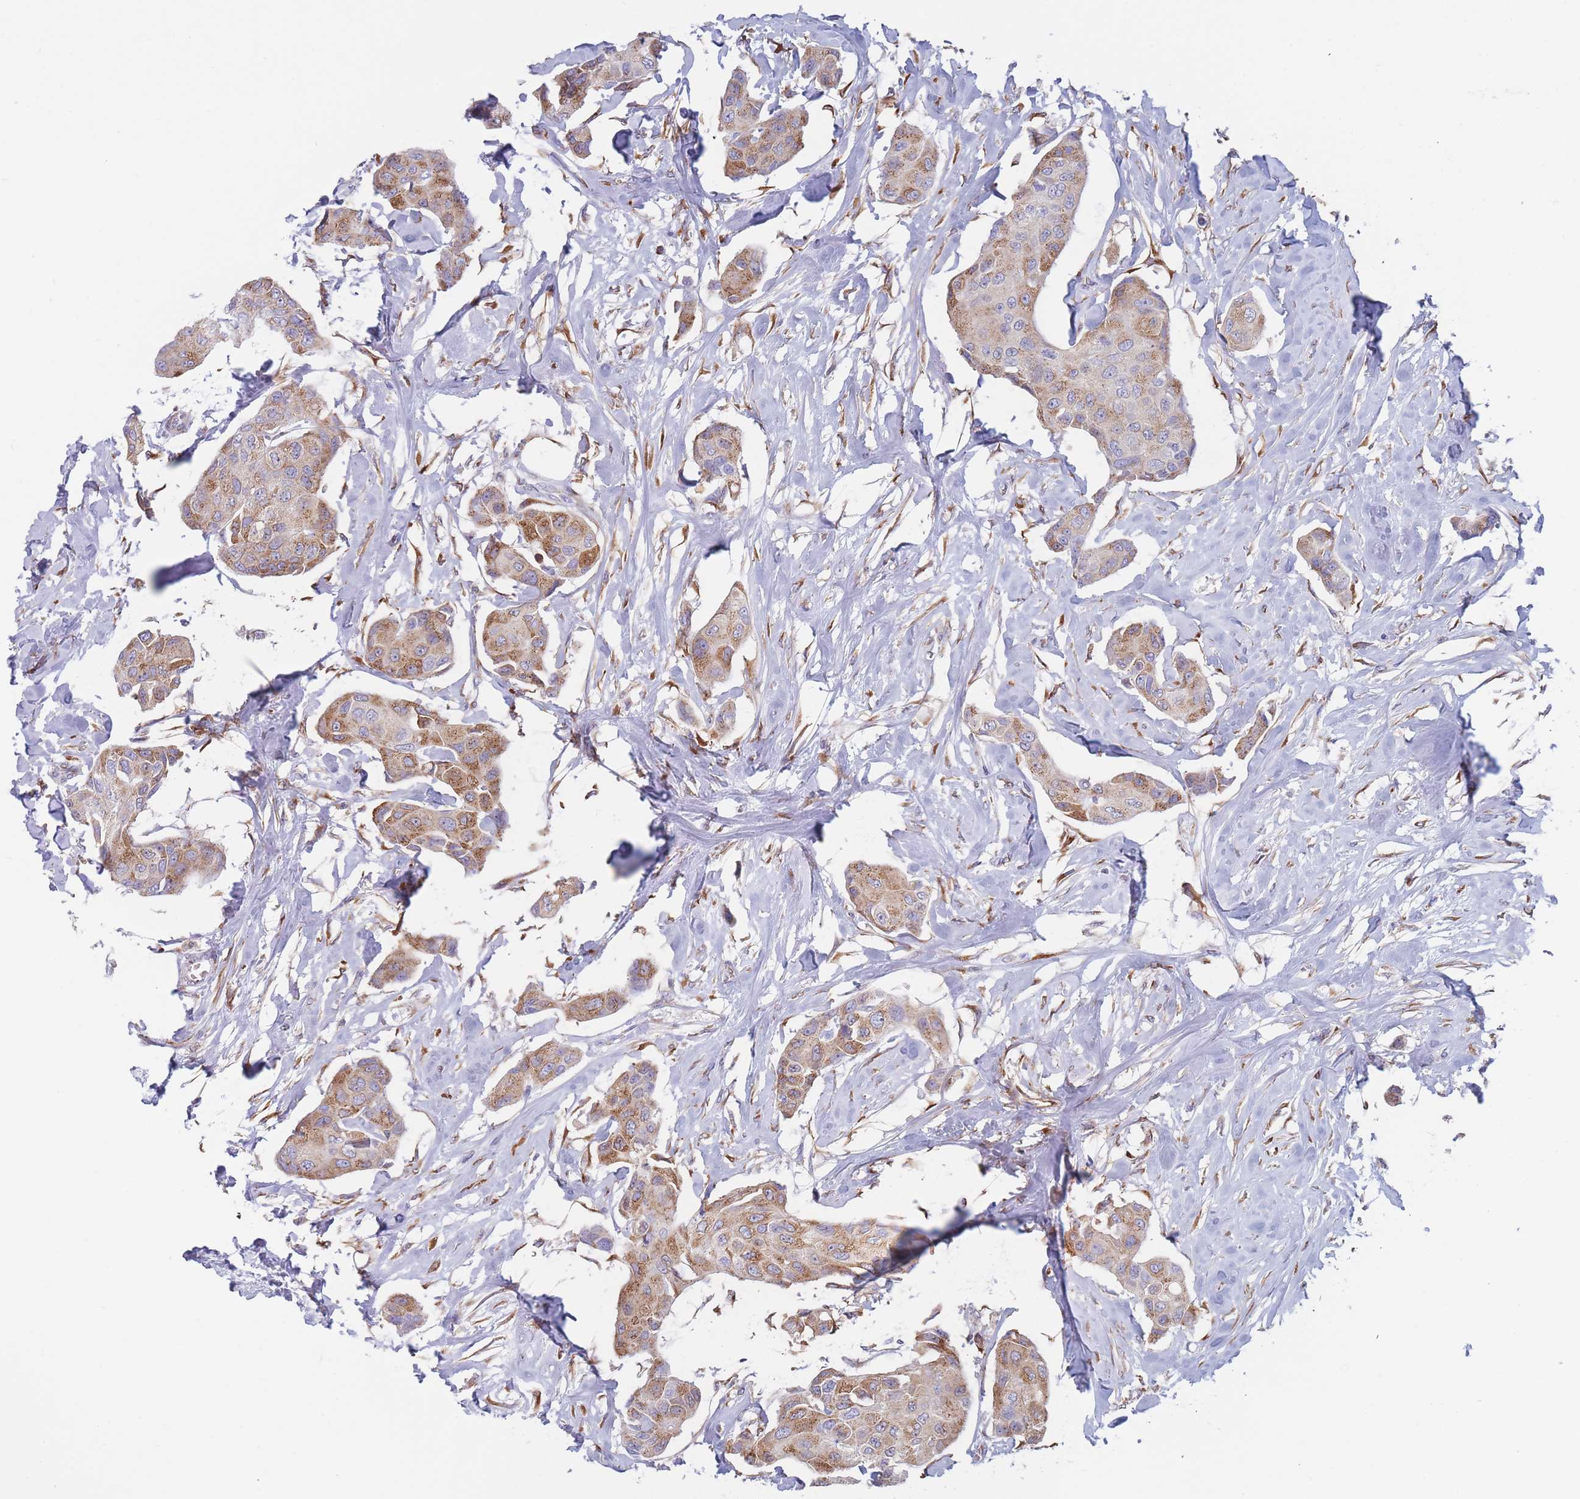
{"staining": {"intensity": "moderate", "quantity": ">75%", "location": "cytoplasmic/membranous"}, "tissue": "breast cancer", "cell_type": "Tumor cells", "image_type": "cancer", "snomed": [{"axis": "morphology", "description": "Duct carcinoma"}, {"axis": "topography", "description": "Breast"}, {"axis": "topography", "description": "Lymph node"}], "caption": "Immunohistochemical staining of human intraductal carcinoma (breast) demonstrates medium levels of moderate cytoplasmic/membranous protein expression in about >75% of tumor cells.", "gene": "MRPL30", "patient": {"sex": "female", "age": 80}}